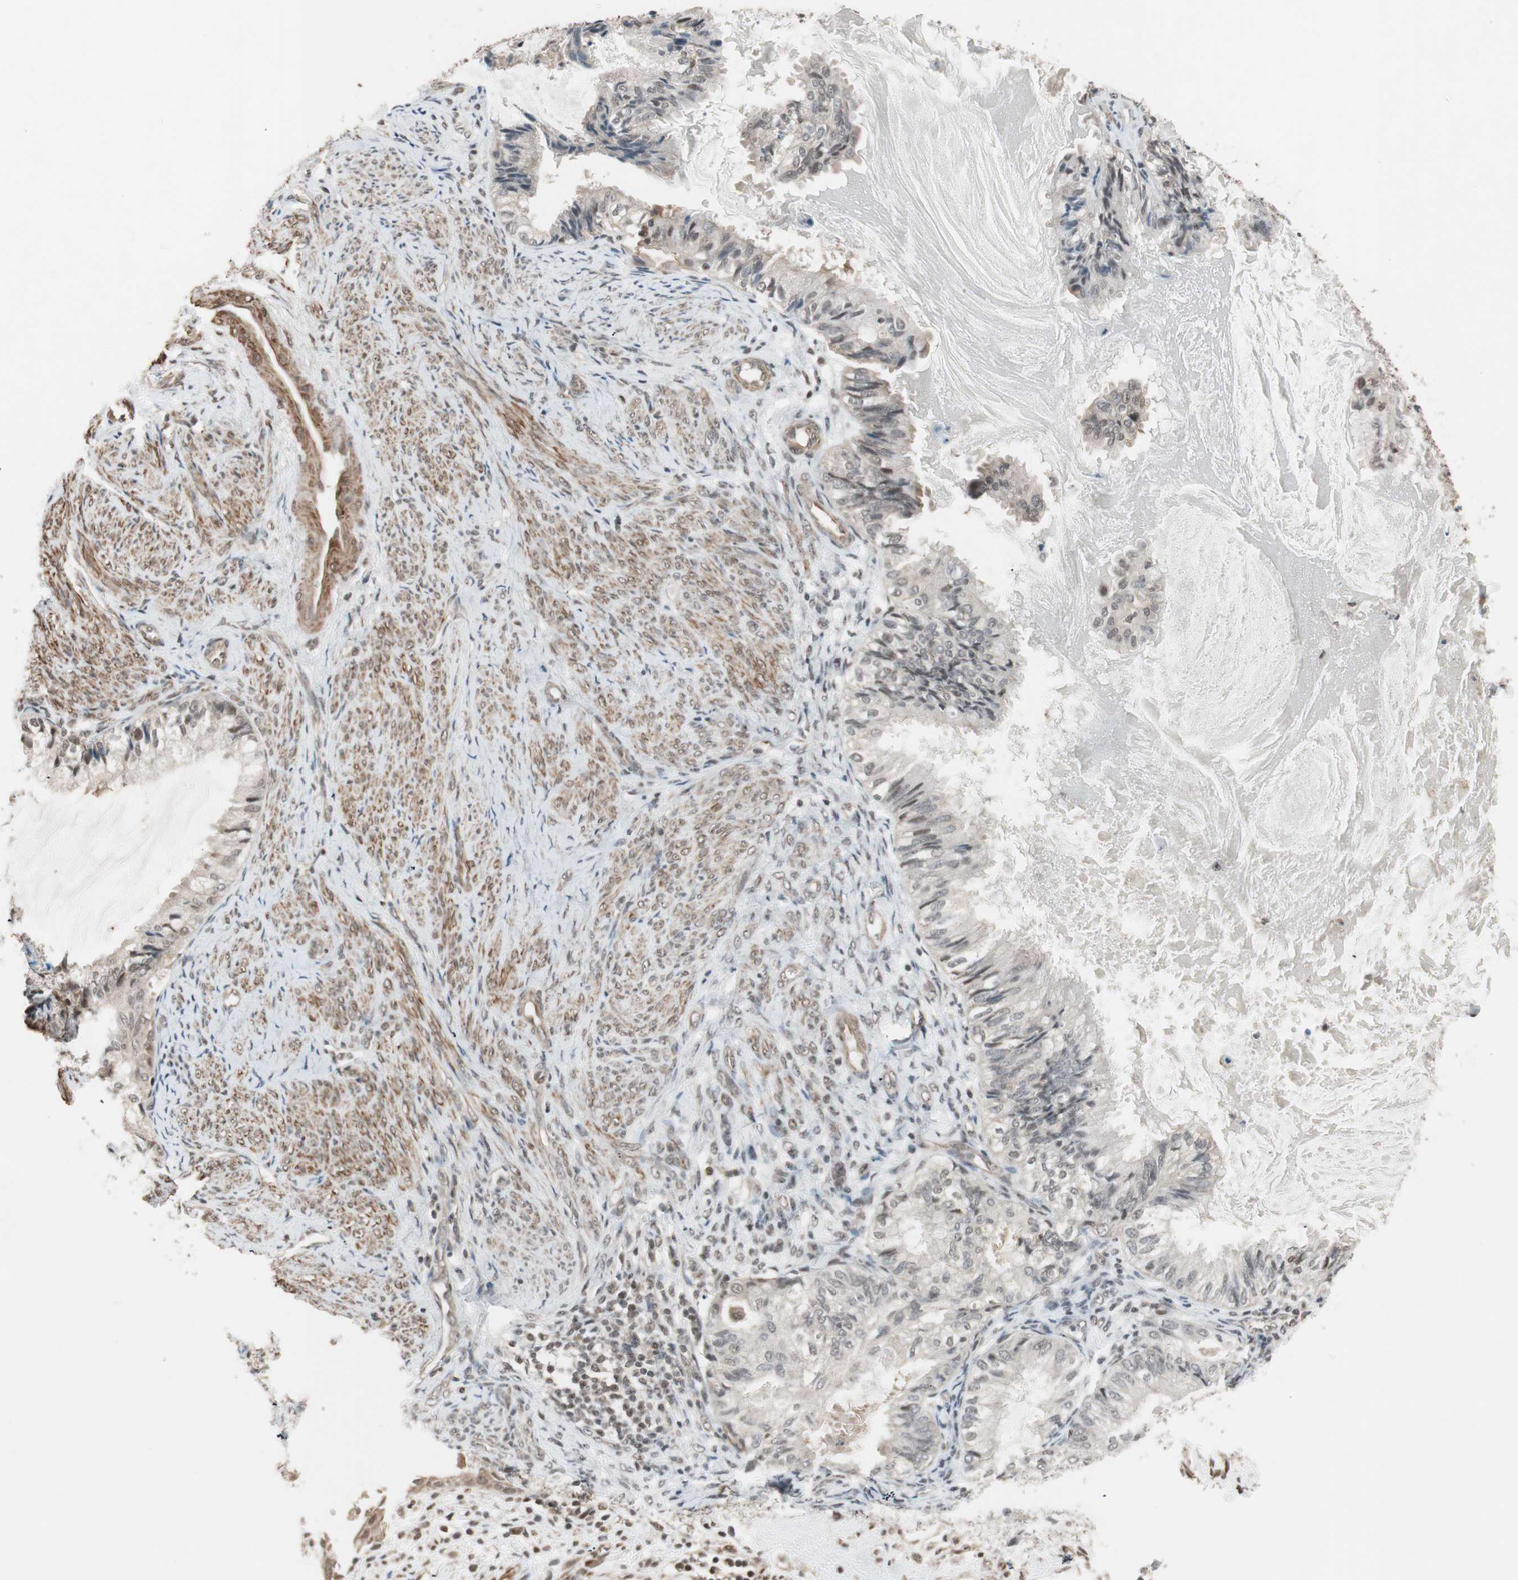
{"staining": {"intensity": "weak", "quantity": "25%-75%", "location": "nuclear"}, "tissue": "cervical cancer", "cell_type": "Tumor cells", "image_type": "cancer", "snomed": [{"axis": "morphology", "description": "Normal tissue, NOS"}, {"axis": "morphology", "description": "Adenocarcinoma, NOS"}, {"axis": "topography", "description": "Cervix"}, {"axis": "topography", "description": "Endometrium"}], "caption": "Adenocarcinoma (cervical) tissue displays weak nuclear positivity in approximately 25%-75% of tumor cells, visualized by immunohistochemistry.", "gene": "DRAP1", "patient": {"sex": "female", "age": 86}}